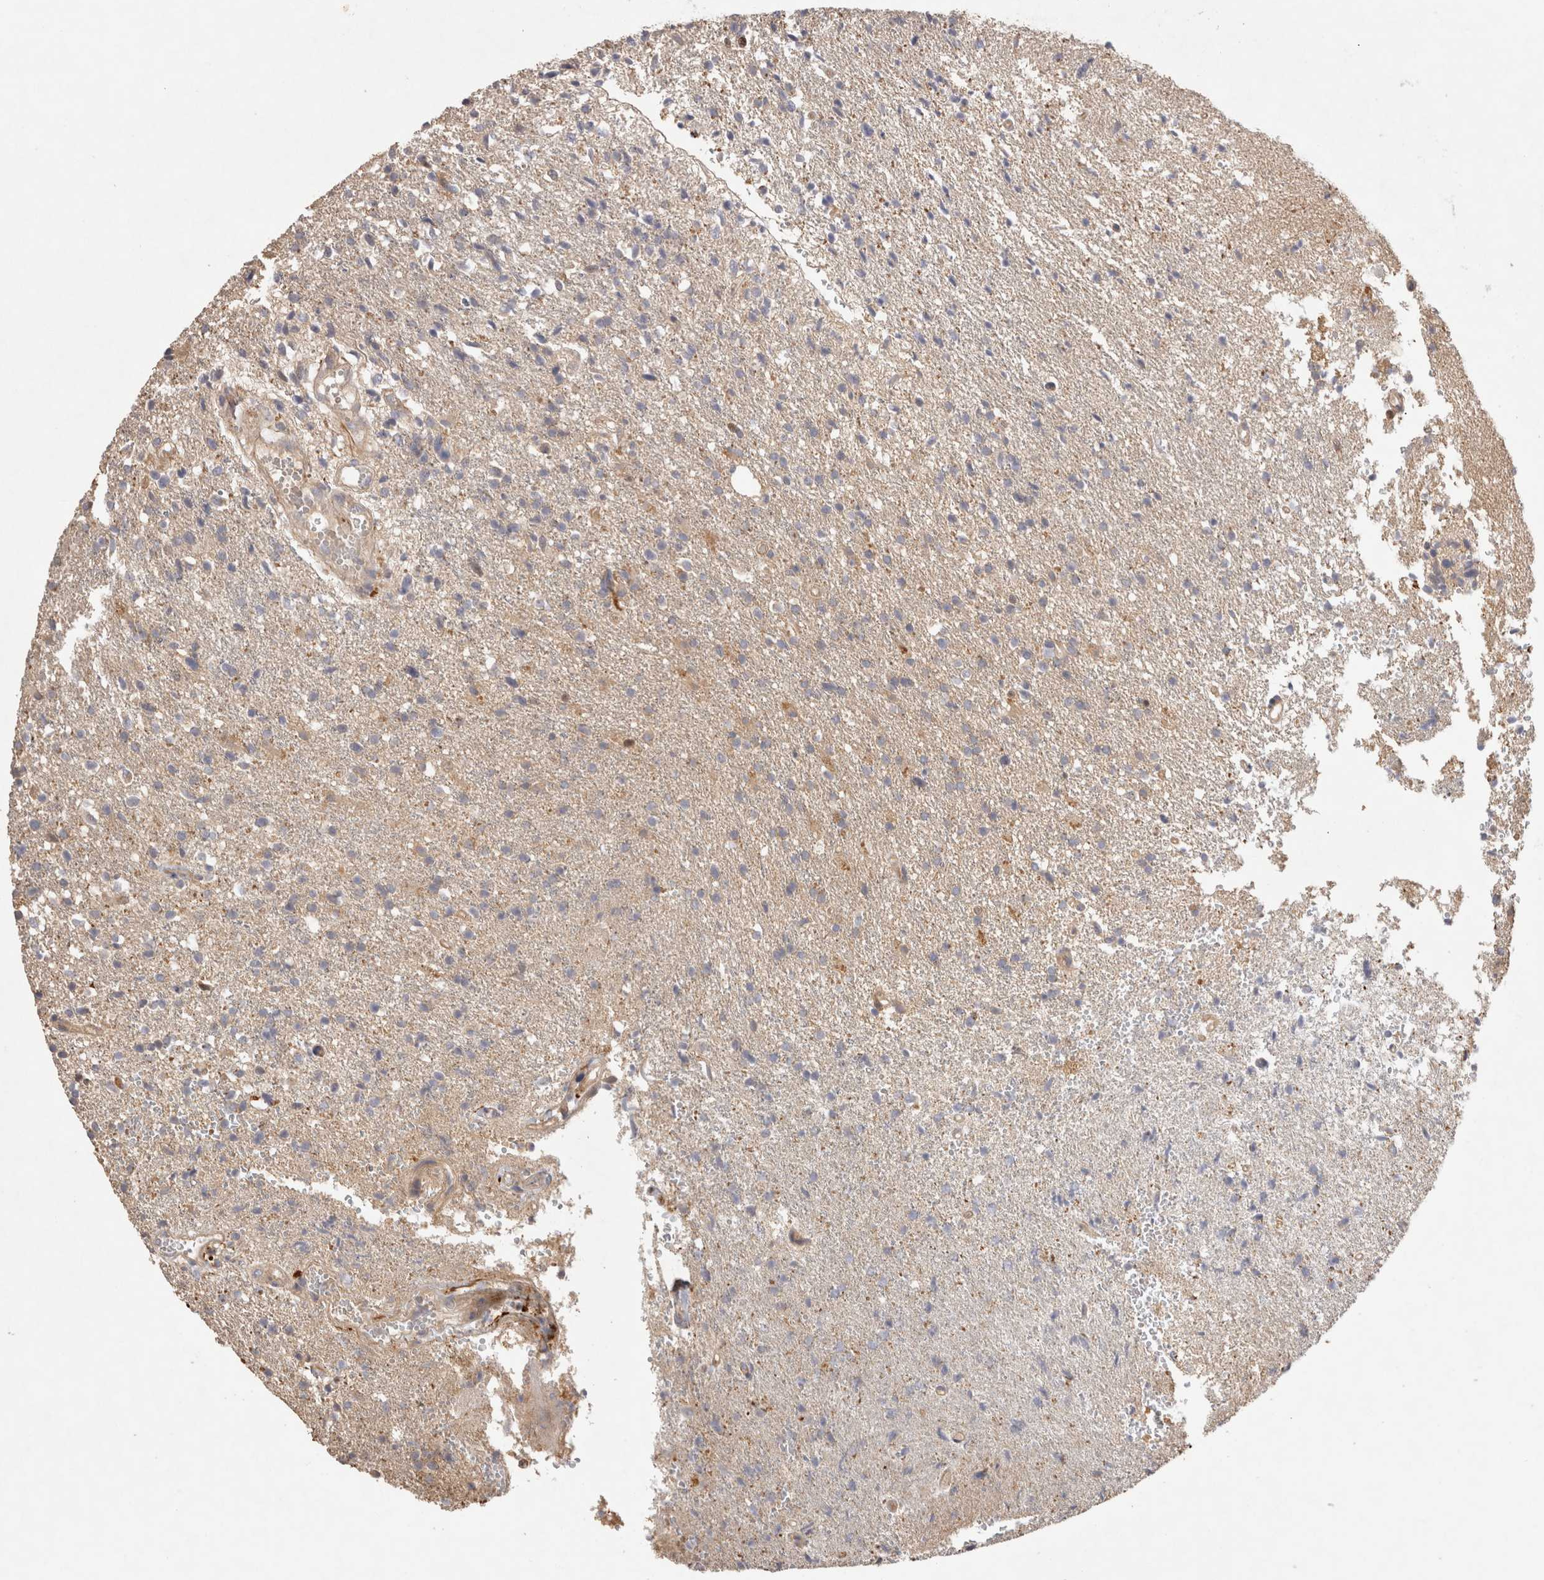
{"staining": {"intensity": "negative", "quantity": "none", "location": "none"}, "tissue": "glioma", "cell_type": "Tumor cells", "image_type": "cancer", "snomed": [{"axis": "morphology", "description": "Glioma, malignant, High grade"}, {"axis": "topography", "description": "Brain"}], "caption": "Human malignant glioma (high-grade) stained for a protein using immunohistochemistry exhibits no staining in tumor cells.", "gene": "PPP1R42", "patient": {"sex": "male", "age": 72}}